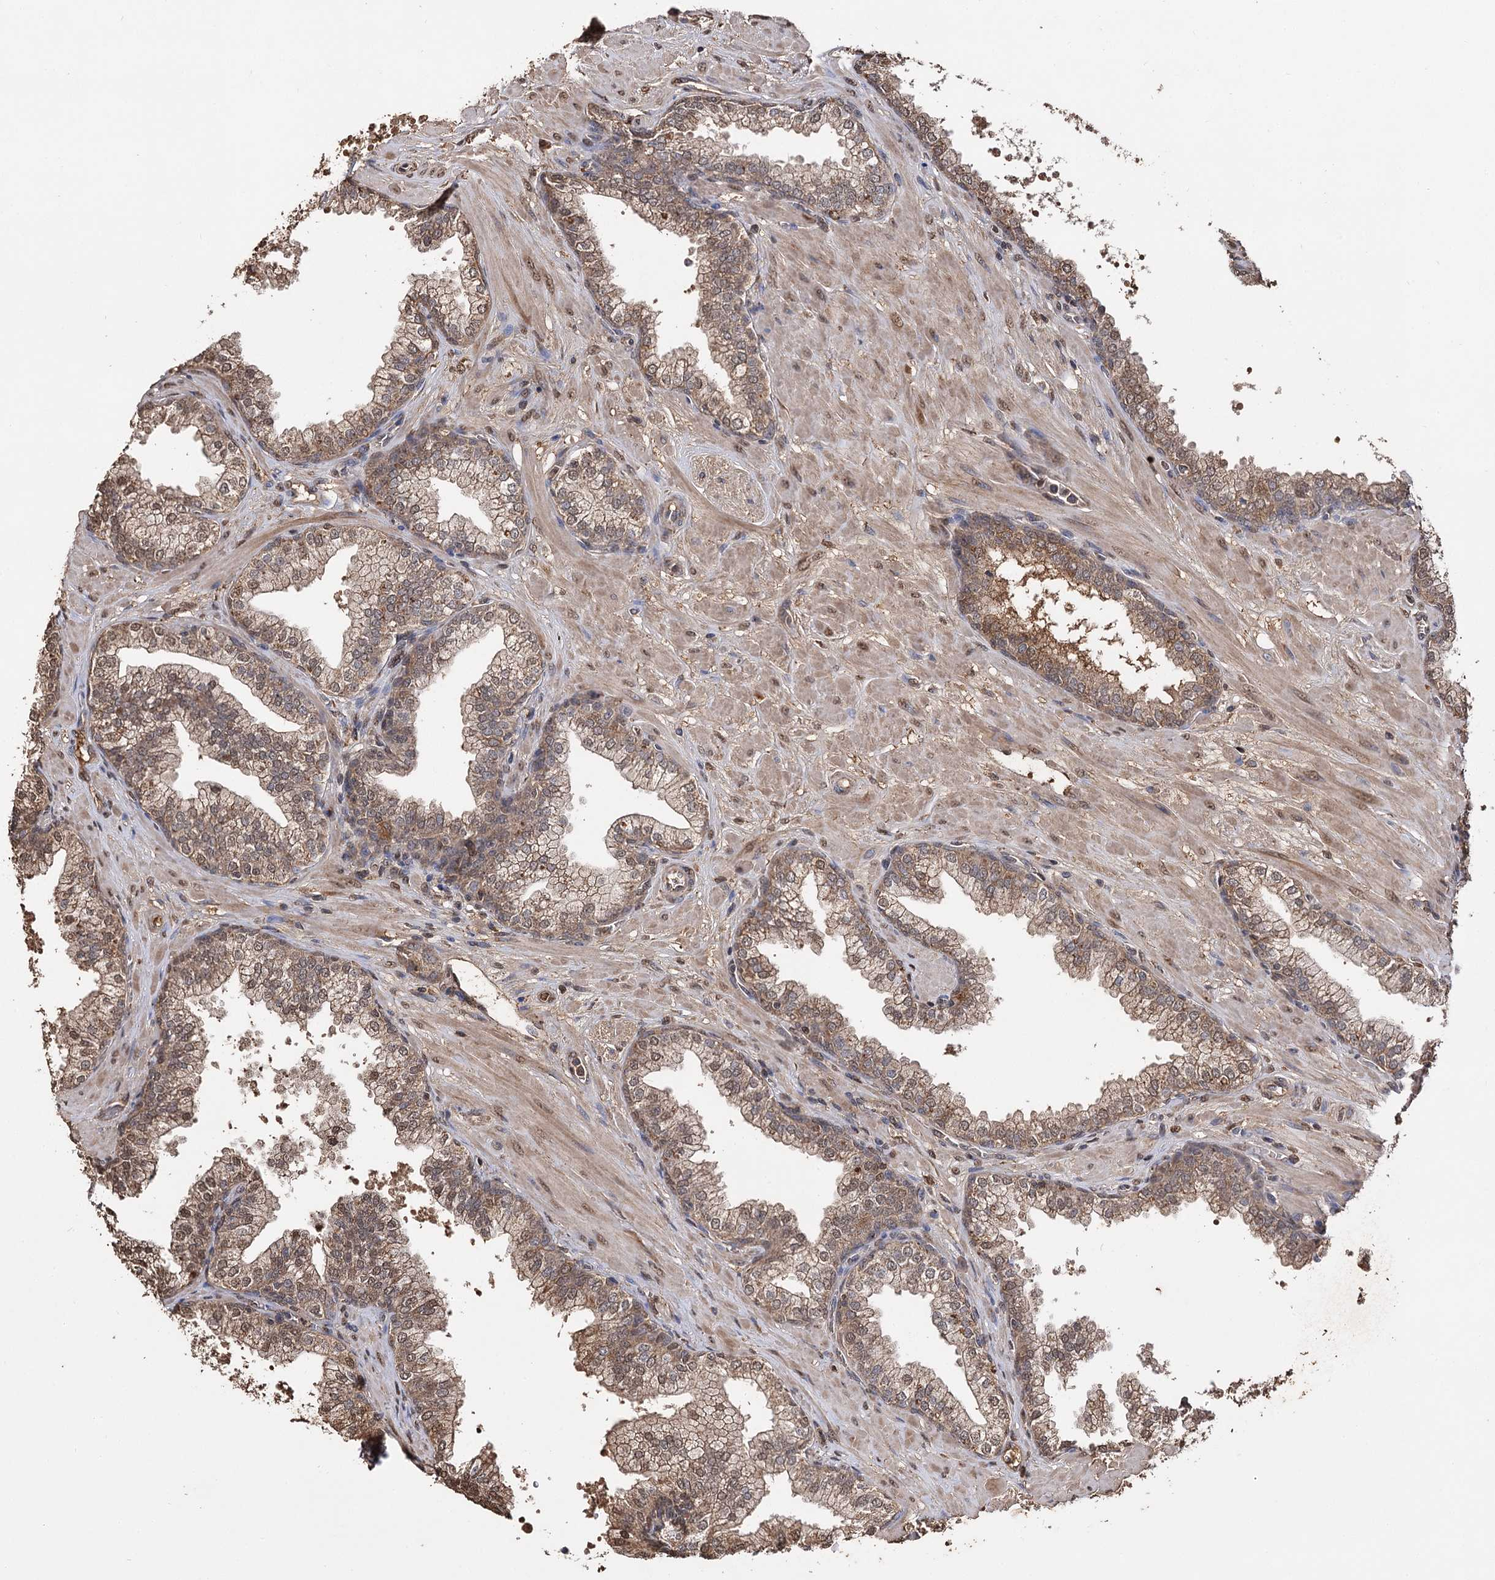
{"staining": {"intensity": "moderate", "quantity": ">75%", "location": "cytoplasmic/membranous"}, "tissue": "prostate", "cell_type": "Glandular cells", "image_type": "normal", "snomed": [{"axis": "morphology", "description": "Normal tissue, NOS"}, {"axis": "topography", "description": "Prostate"}], "caption": "The photomicrograph reveals immunohistochemical staining of benign prostate. There is moderate cytoplasmic/membranous expression is identified in approximately >75% of glandular cells.", "gene": "ARL13A", "patient": {"sex": "male", "age": 60}}